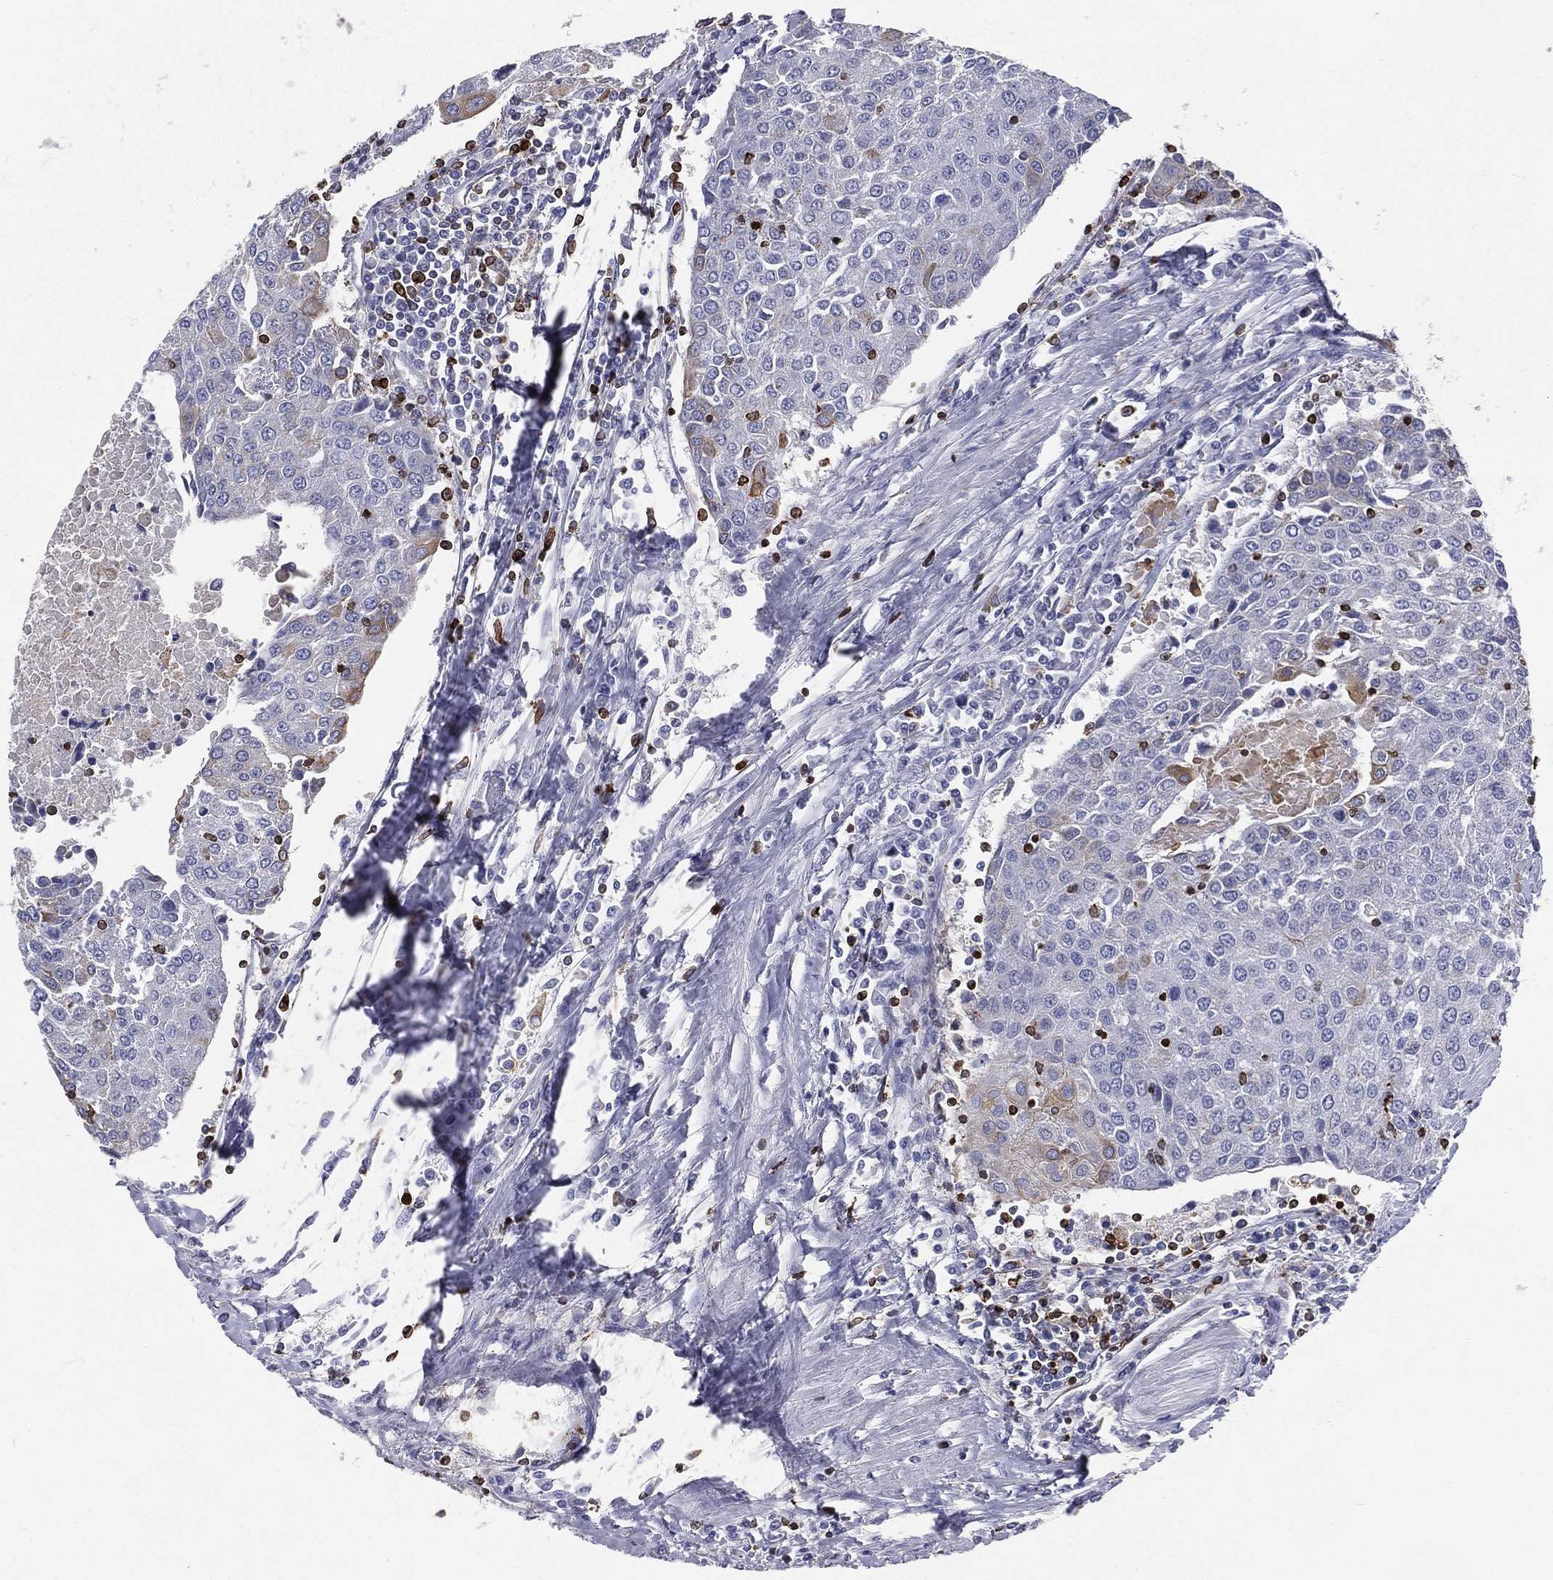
{"staining": {"intensity": "weak", "quantity": "<25%", "location": "cytoplasmic/membranous"}, "tissue": "urothelial cancer", "cell_type": "Tumor cells", "image_type": "cancer", "snomed": [{"axis": "morphology", "description": "Urothelial carcinoma, High grade"}, {"axis": "topography", "description": "Urinary bladder"}], "caption": "Immunohistochemistry (IHC) histopathology image of human urothelial cancer stained for a protein (brown), which shows no positivity in tumor cells.", "gene": "CTSW", "patient": {"sex": "female", "age": 85}}